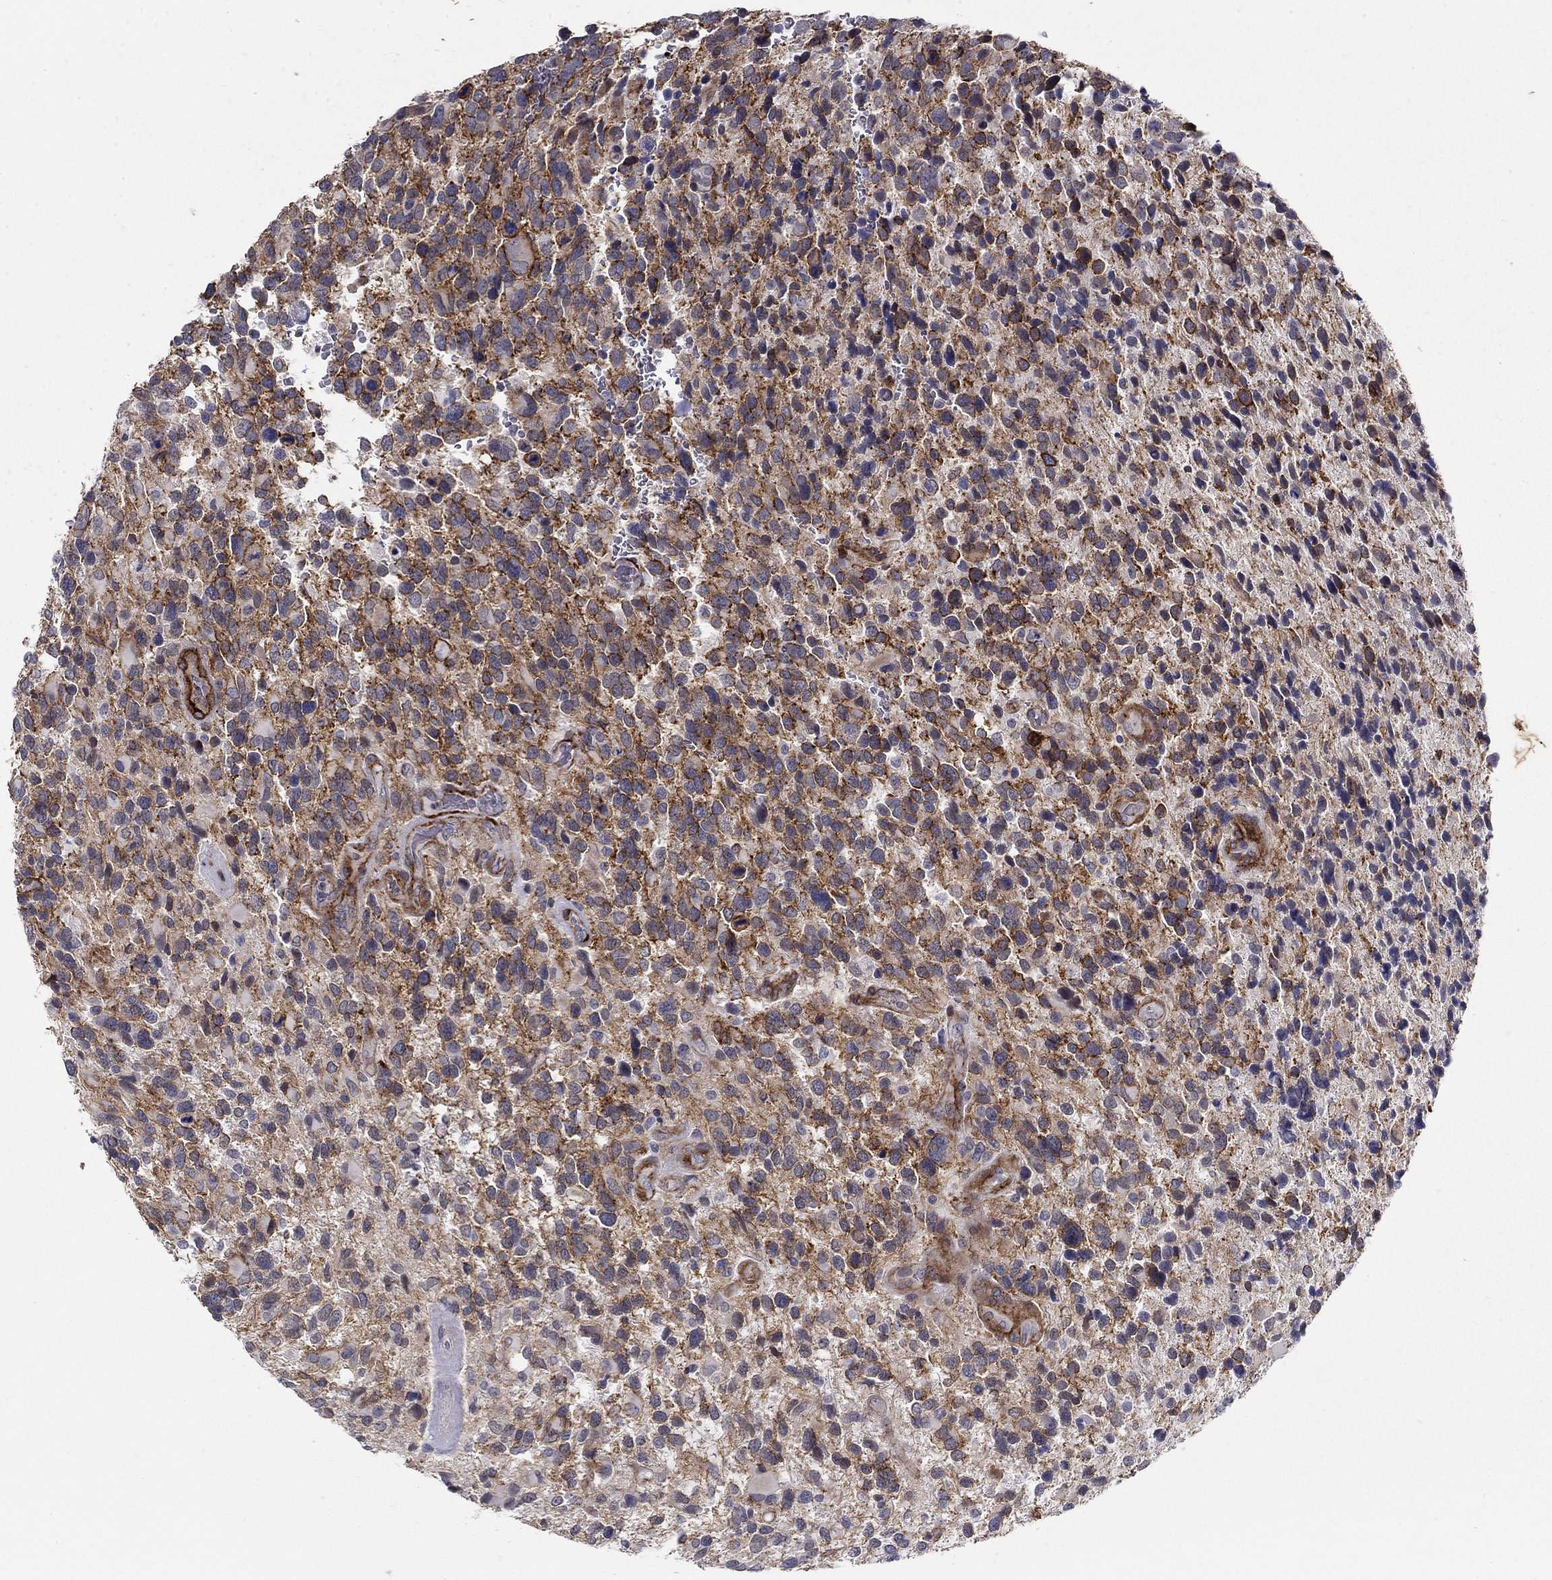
{"staining": {"intensity": "strong", "quantity": "25%-75%", "location": "cytoplasmic/membranous"}, "tissue": "glioma", "cell_type": "Tumor cells", "image_type": "cancer", "snomed": [{"axis": "morphology", "description": "Glioma, malignant, Low grade"}, {"axis": "topography", "description": "Brain"}], "caption": "IHC of human glioma exhibits high levels of strong cytoplasmic/membranous positivity in approximately 25%-75% of tumor cells.", "gene": "KRBA1", "patient": {"sex": "female", "age": 32}}